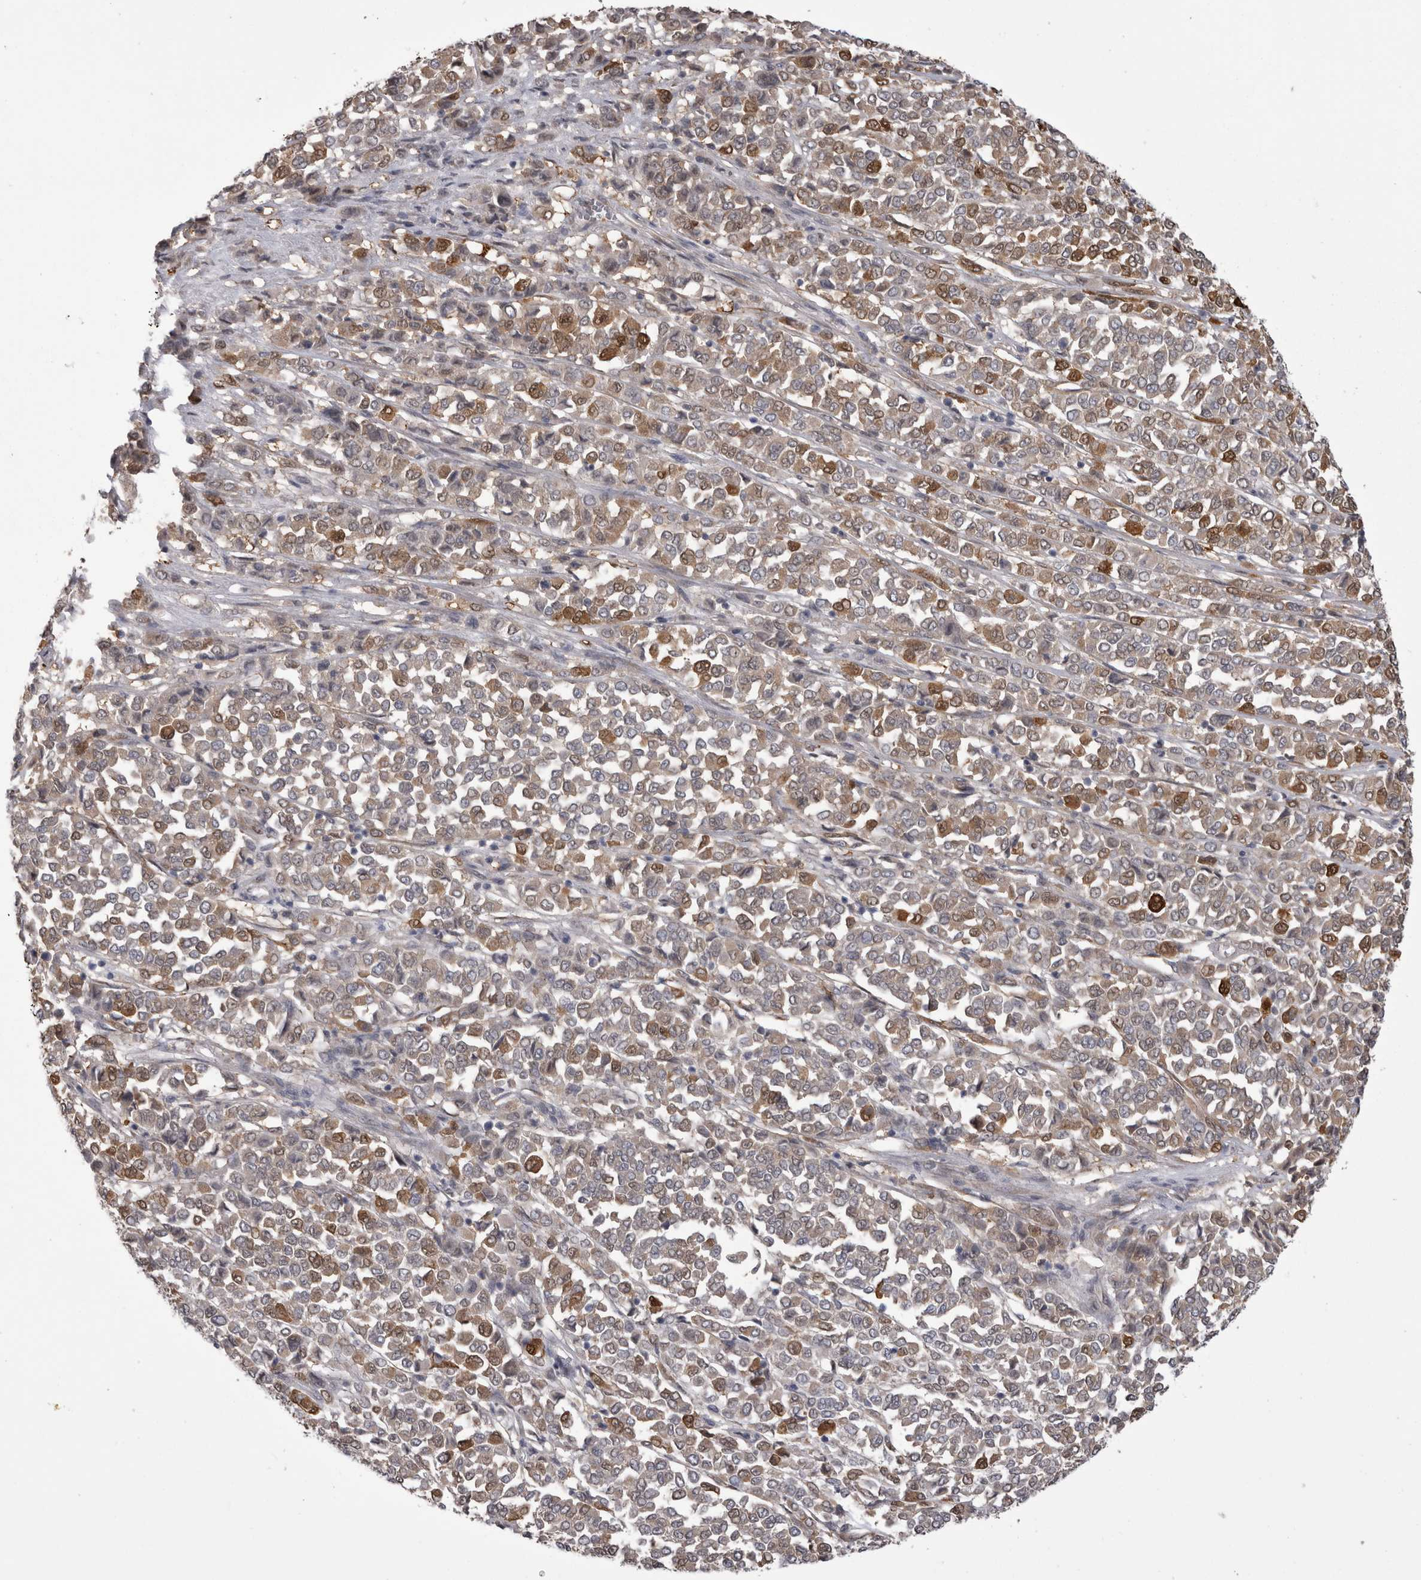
{"staining": {"intensity": "moderate", "quantity": "<25%", "location": "cytoplasmic/membranous,nuclear"}, "tissue": "melanoma", "cell_type": "Tumor cells", "image_type": "cancer", "snomed": [{"axis": "morphology", "description": "Malignant melanoma, Metastatic site"}, {"axis": "topography", "description": "Pancreas"}], "caption": "Tumor cells show low levels of moderate cytoplasmic/membranous and nuclear positivity in about <25% of cells in human melanoma.", "gene": "CHIC2", "patient": {"sex": "female", "age": 30}}